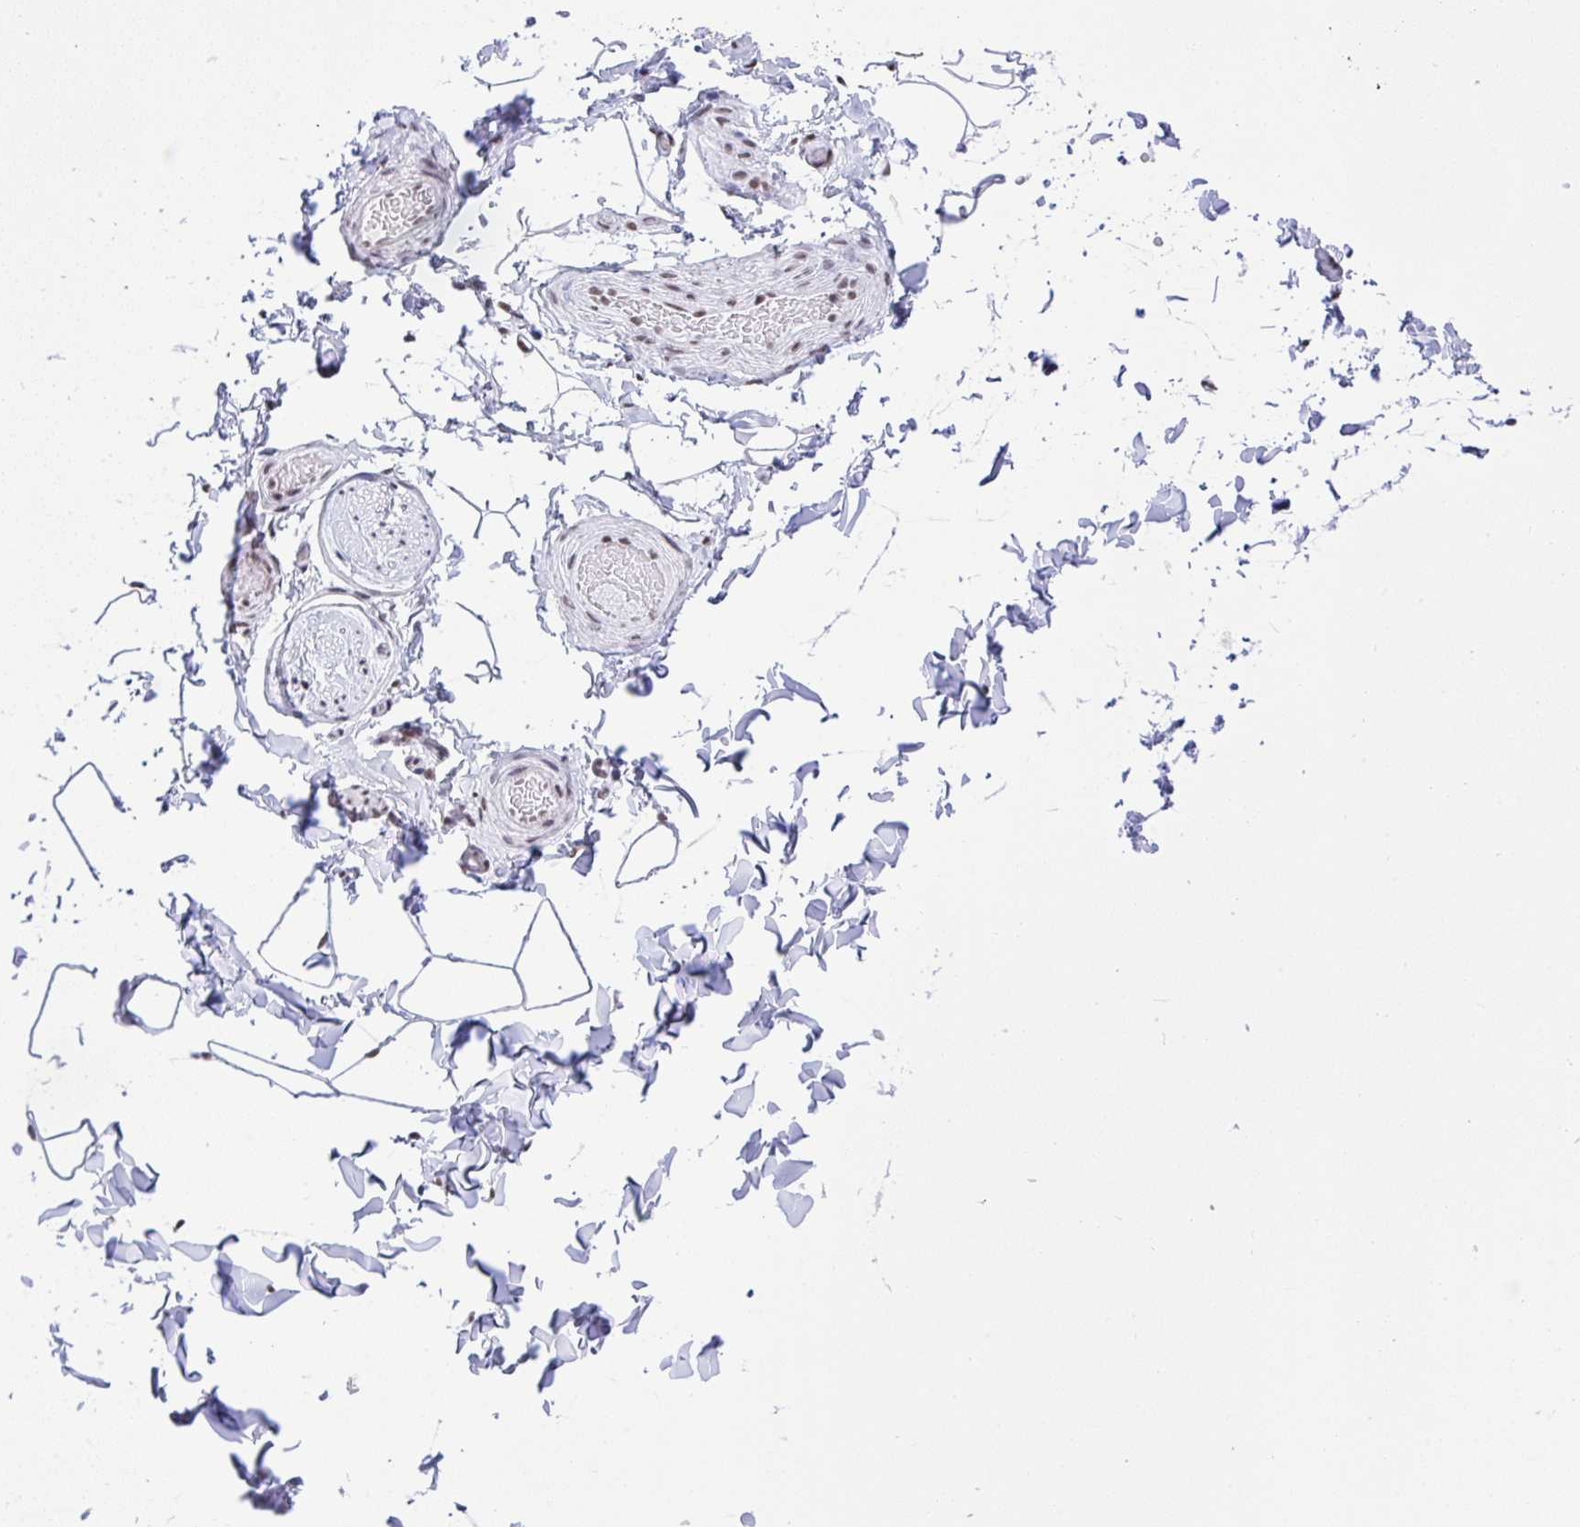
{"staining": {"intensity": "negative", "quantity": "none", "location": "none"}, "tissue": "adipose tissue", "cell_type": "Adipocytes", "image_type": "normal", "snomed": [{"axis": "morphology", "description": "Normal tissue, NOS"}, {"axis": "topography", "description": "Soft tissue"}, {"axis": "topography", "description": "Adipose tissue"}, {"axis": "topography", "description": "Vascular tissue"}, {"axis": "topography", "description": "Peripheral nerve tissue"}], "caption": "Adipocytes are negative for protein expression in benign human adipose tissue.", "gene": "DDX52", "patient": {"sex": "male", "age": 29}}